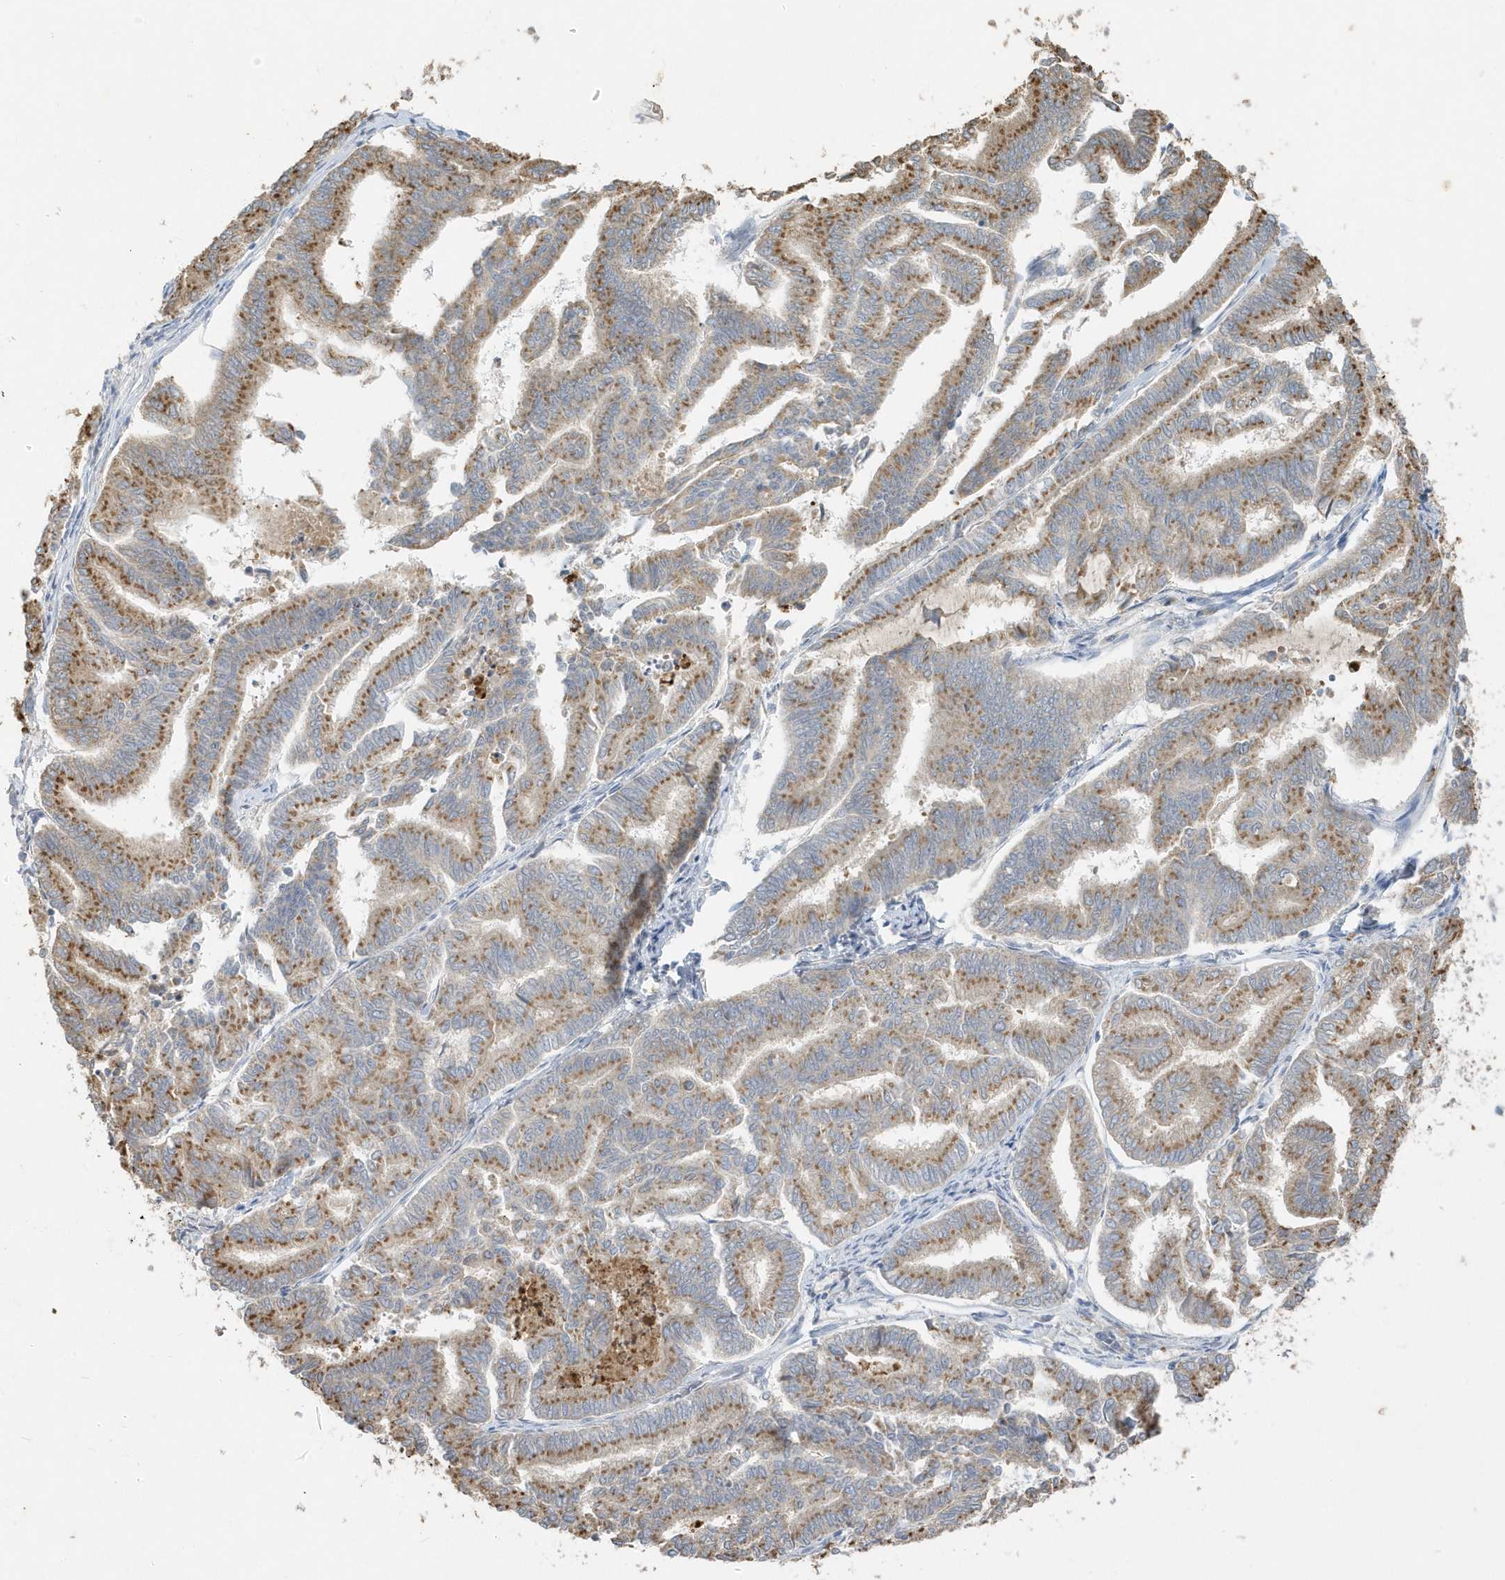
{"staining": {"intensity": "moderate", "quantity": ">75%", "location": "cytoplasmic/membranous"}, "tissue": "endometrial cancer", "cell_type": "Tumor cells", "image_type": "cancer", "snomed": [{"axis": "morphology", "description": "Adenocarcinoma, NOS"}, {"axis": "topography", "description": "Endometrium"}], "caption": "About >75% of tumor cells in adenocarcinoma (endometrial) demonstrate moderate cytoplasmic/membranous protein expression as visualized by brown immunohistochemical staining.", "gene": "DPP9", "patient": {"sex": "female", "age": 79}}